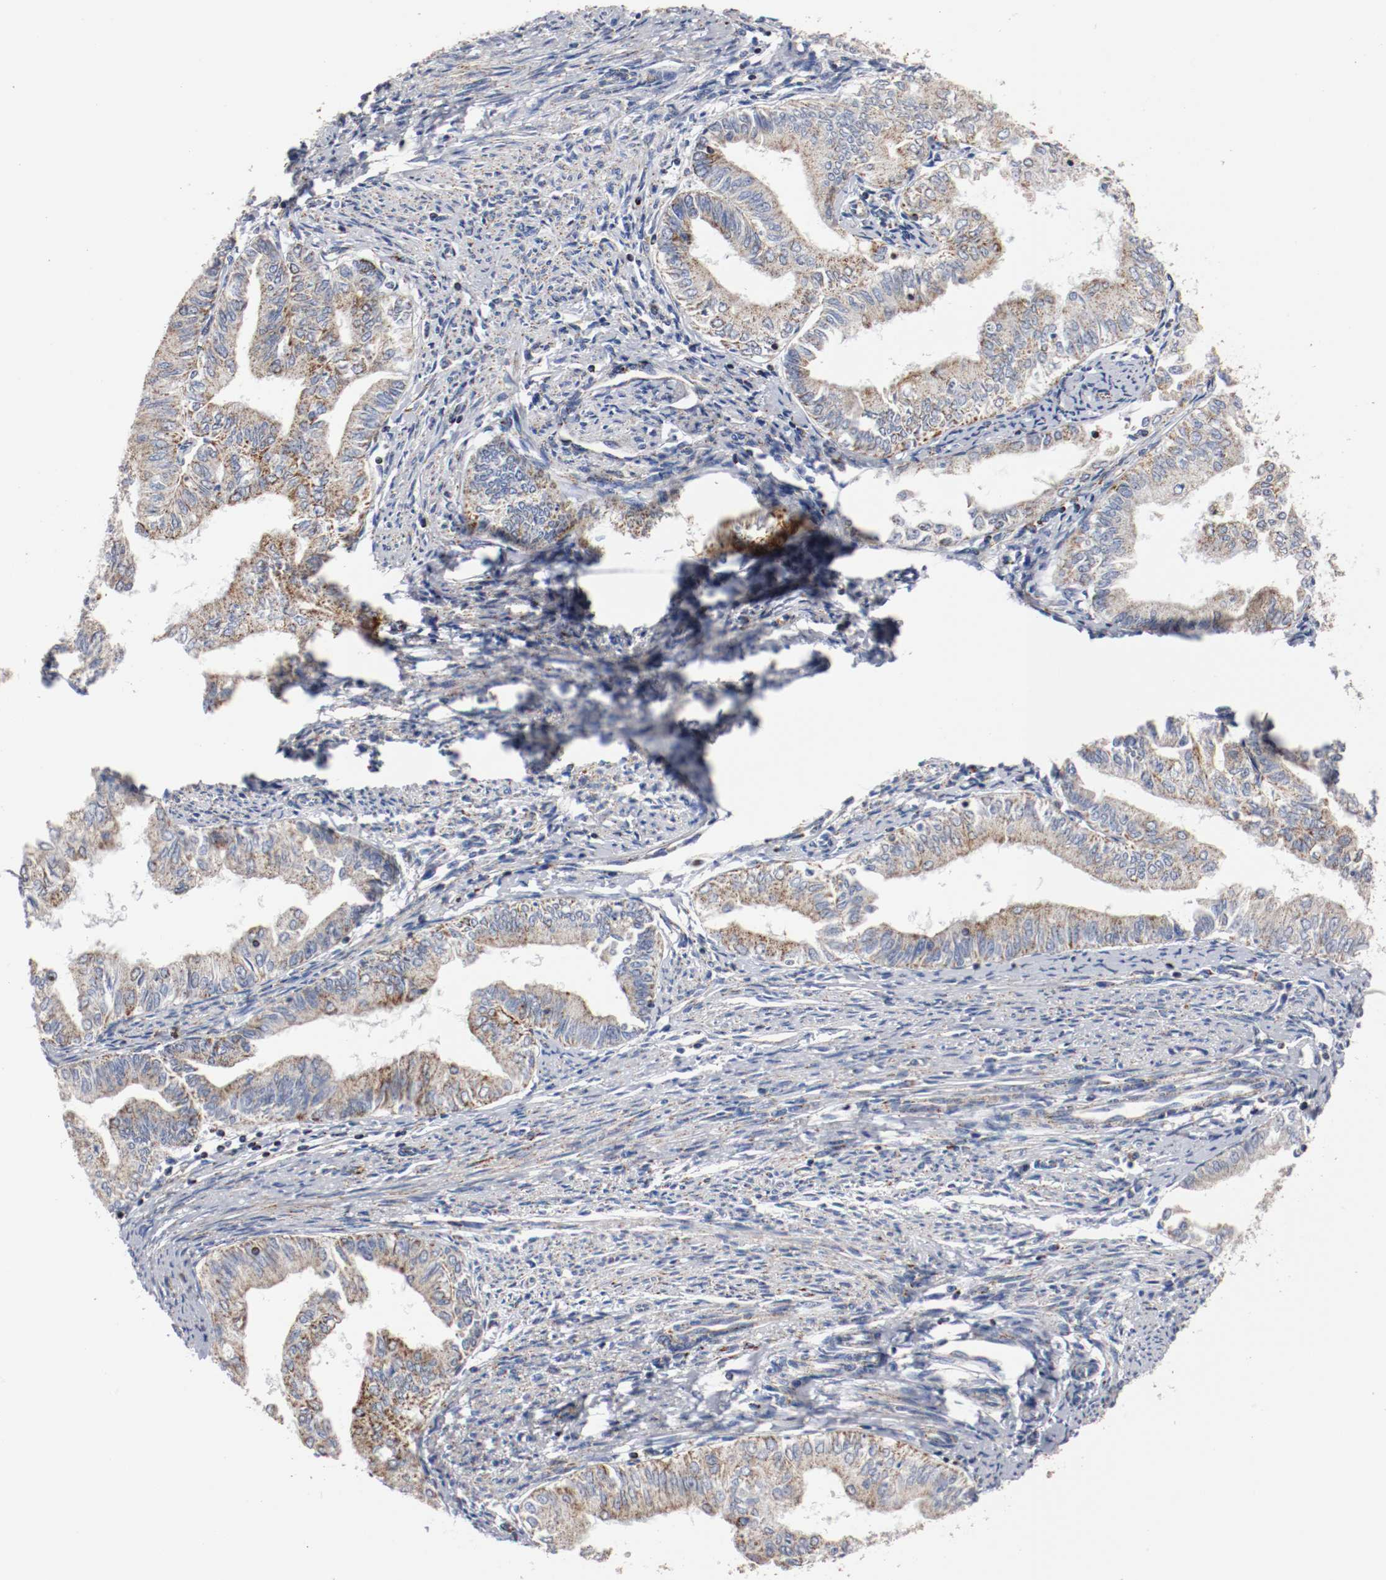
{"staining": {"intensity": "moderate", "quantity": ">75%", "location": "cytoplasmic/membranous"}, "tissue": "endometrial cancer", "cell_type": "Tumor cells", "image_type": "cancer", "snomed": [{"axis": "morphology", "description": "Adenocarcinoma, NOS"}, {"axis": "topography", "description": "Endometrium"}], "caption": "IHC histopathology image of adenocarcinoma (endometrial) stained for a protein (brown), which displays medium levels of moderate cytoplasmic/membranous positivity in approximately >75% of tumor cells.", "gene": "TUBD1", "patient": {"sex": "female", "age": 66}}